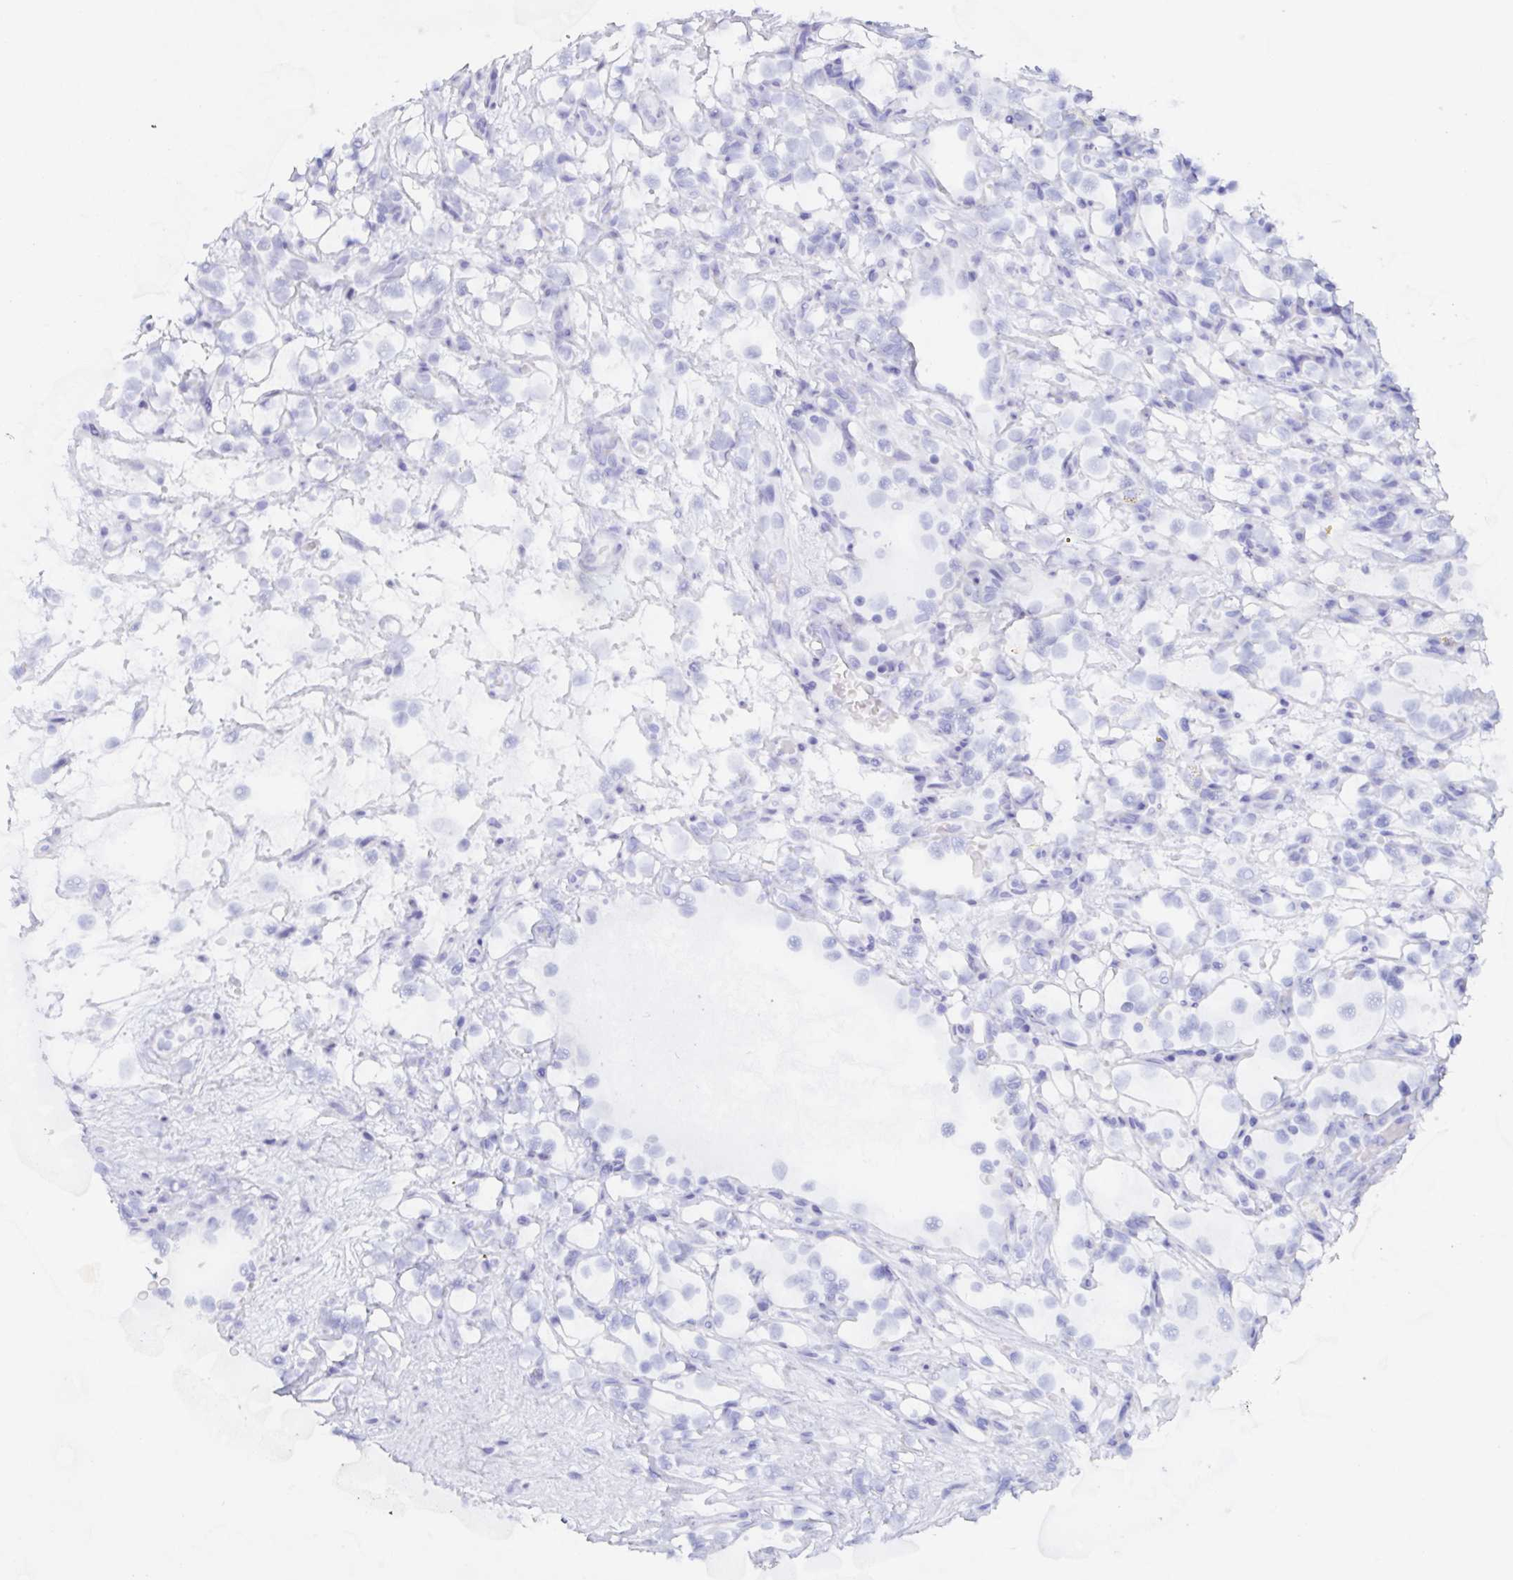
{"staining": {"intensity": "negative", "quantity": "none", "location": "none"}, "tissue": "renal cancer", "cell_type": "Tumor cells", "image_type": "cancer", "snomed": [{"axis": "morphology", "description": "Adenocarcinoma, NOS"}, {"axis": "topography", "description": "Kidney"}], "caption": "A micrograph of human renal cancer is negative for staining in tumor cells.", "gene": "POU2F3", "patient": {"sex": "female", "age": 69}}